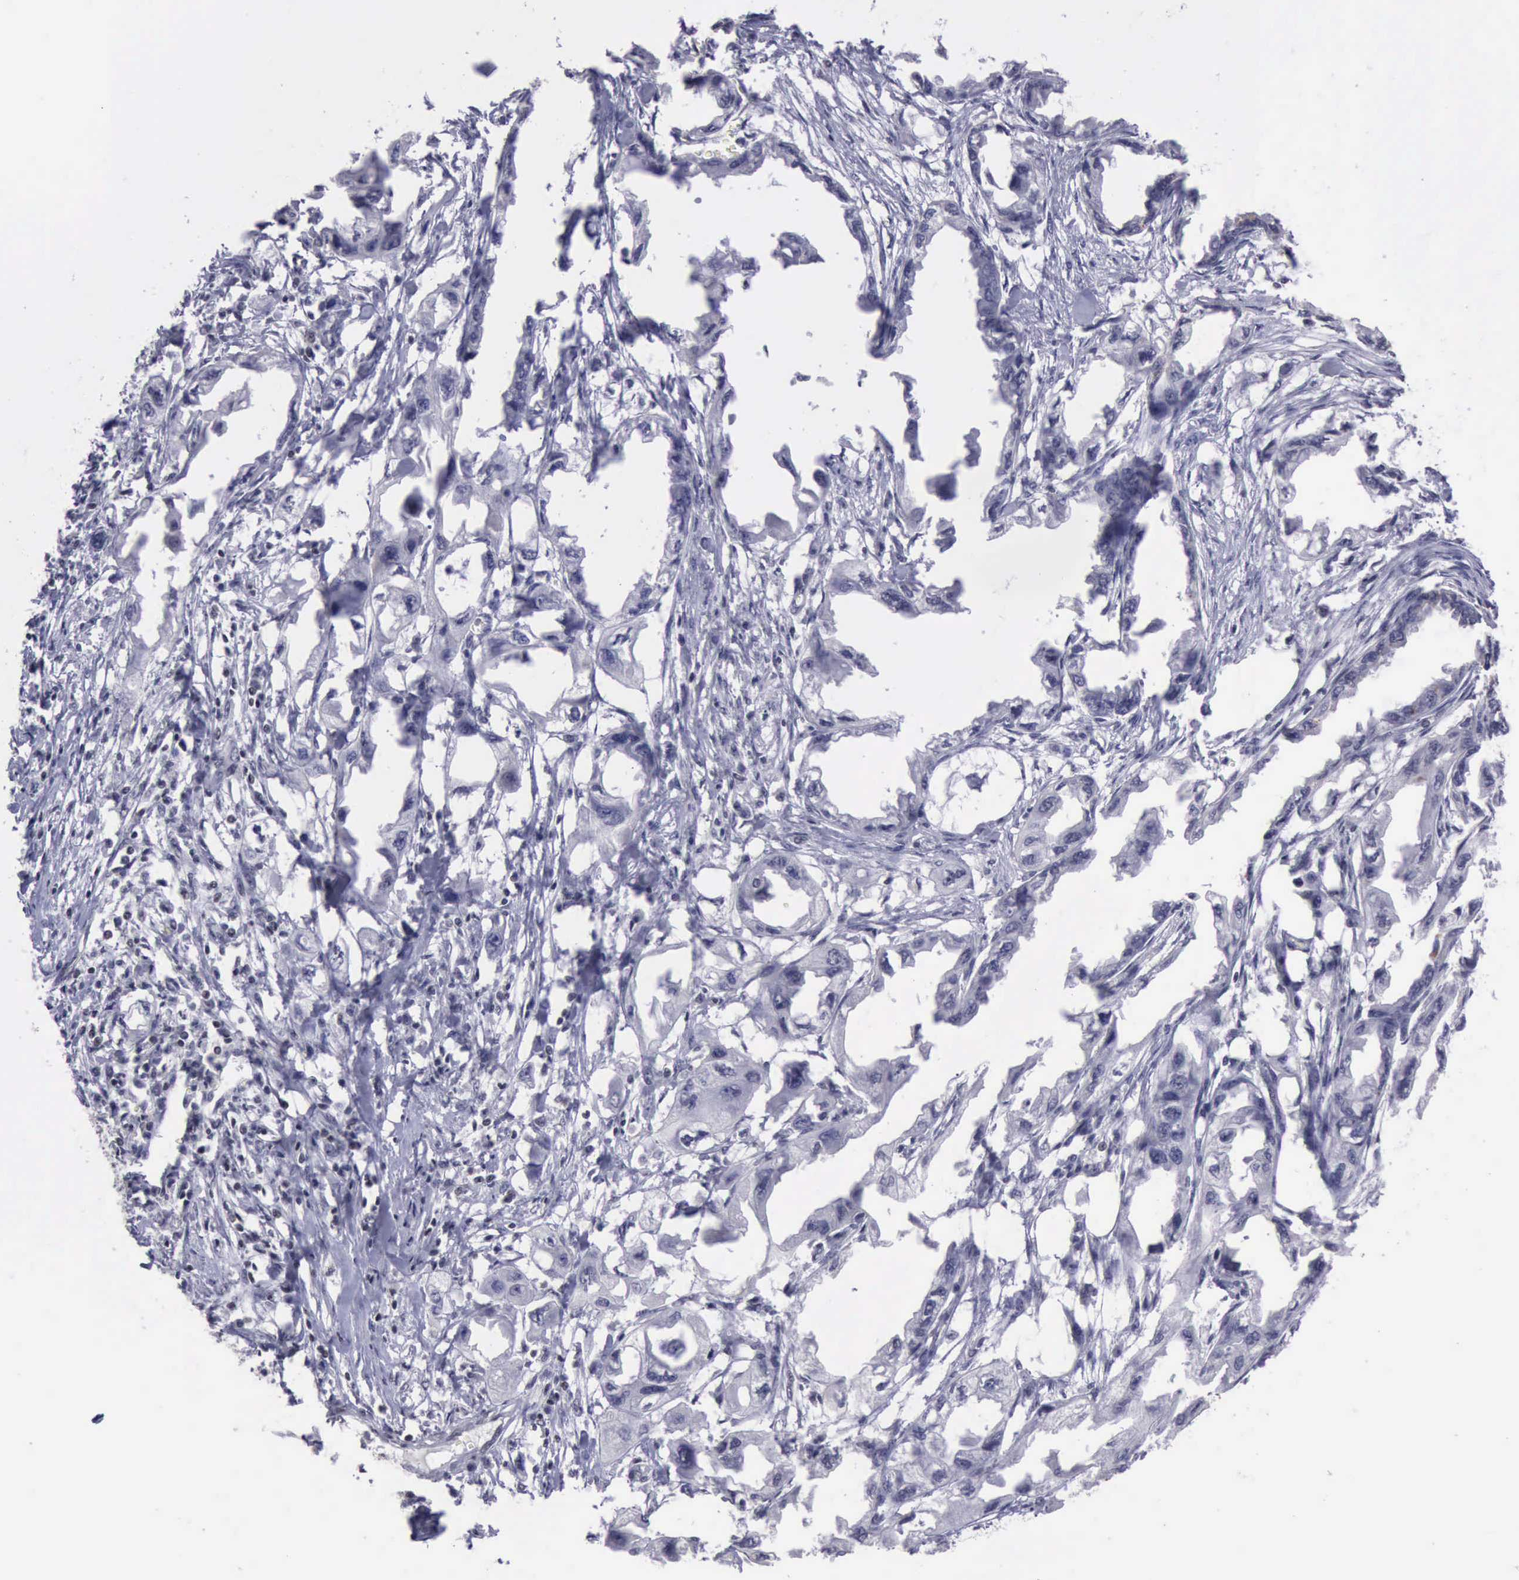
{"staining": {"intensity": "negative", "quantity": "none", "location": "none"}, "tissue": "endometrial cancer", "cell_type": "Tumor cells", "image_type": "cancer", "snomed": [{"axis": "morphology", "description": "Adenocarcinoma, NOS"}, {"axis": "topography", "description": "Endometrium"}], "caption": "High power microscopy photomicrograph of an IHC image of adenocarcinoma (endometrial), revealing no significant positivity in tumor cells.", "gene": "YY1", "patient": {"sex": "female", "age": 67}}